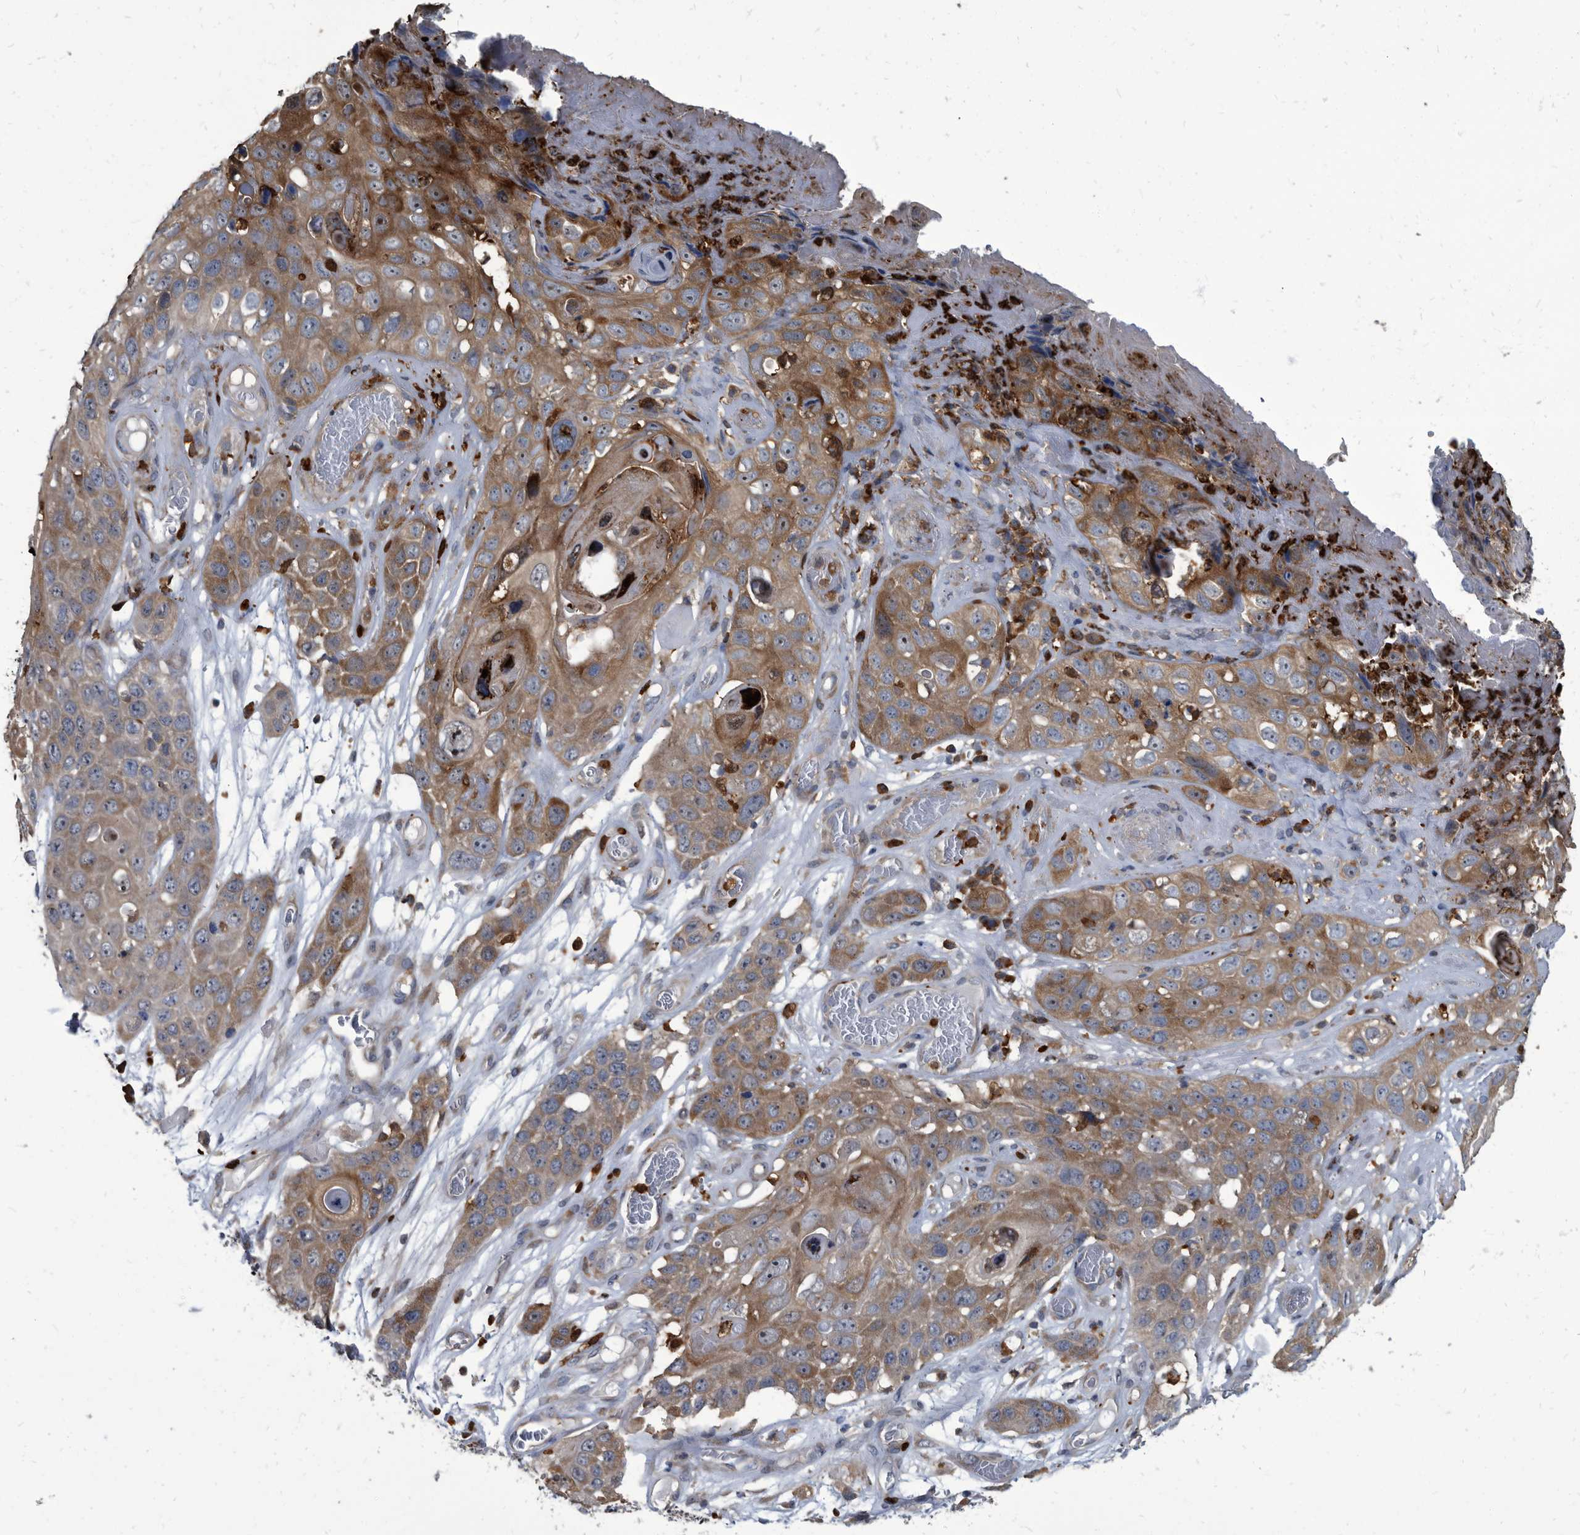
{"staining": {"intensity": "moderate", "quantity": ">75%", "location": "cytoplasmic/membranous"}, "tissue": "skin cancer", "cell_type": "Tumor cells", "image_type": "cancer", "snomed": [{"axis": "morphology", "description": "Squamous cell carcinoma, NOS"}, {"axis": "topography", "description": "Skin"}], "caption": "This micrograph shows immunohistochemistry staining of squamous cell carcinoma (skin), with medium moderate cytoplasmic/membranous expression in approximately >75% of tumor cells.", "gene": "CDV3", "patient": {"sex": "male", "age": 55}}